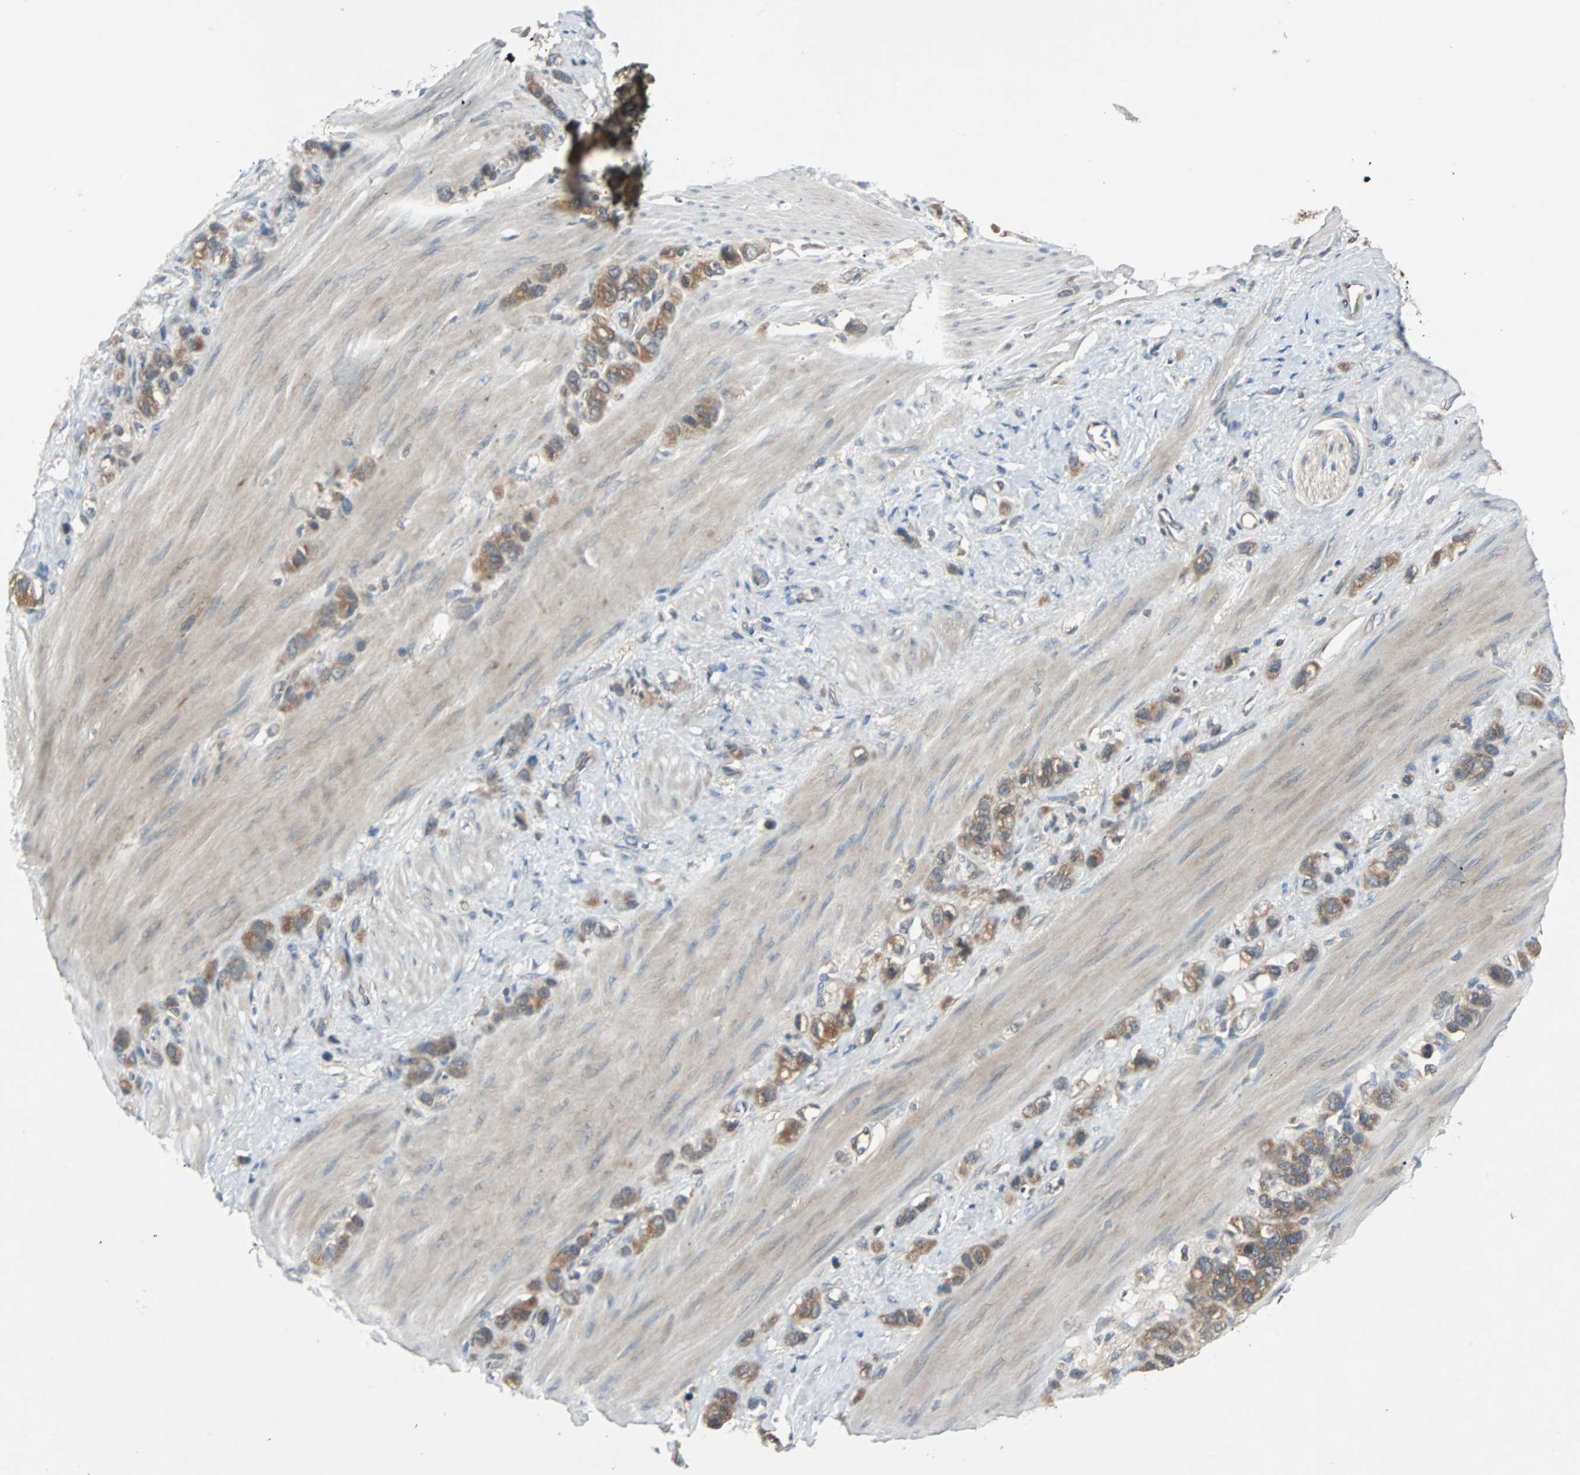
{"staining": {"intensity": "moderate", "quantity": ">75%", "location": "cytoplasmic/membranous"}, "tissue": "stomach cancer", "cell_type": "Tumor cells", "image_type": "cancer", "snomed": [{"axis": "morphology", "description": "Normal tissue, NOS"}, {"axis": "morphology", "description": "Adenocarcinoma, NOS"}, {"axis": "morphology", "description": "Adenocarcinoma, High grade"}, {"axis": "topography", "description": "Stomach, upper"}, {"axis": "topography", "description": "Stomach"}], "caption": "Adenocarcinoma (stomach) stained for a protein exhibits moderate cytoplasmic/membranous positivity in tumor cells.", "gene": "ARF1", "patient": {"sex": "female", "age": 65}}